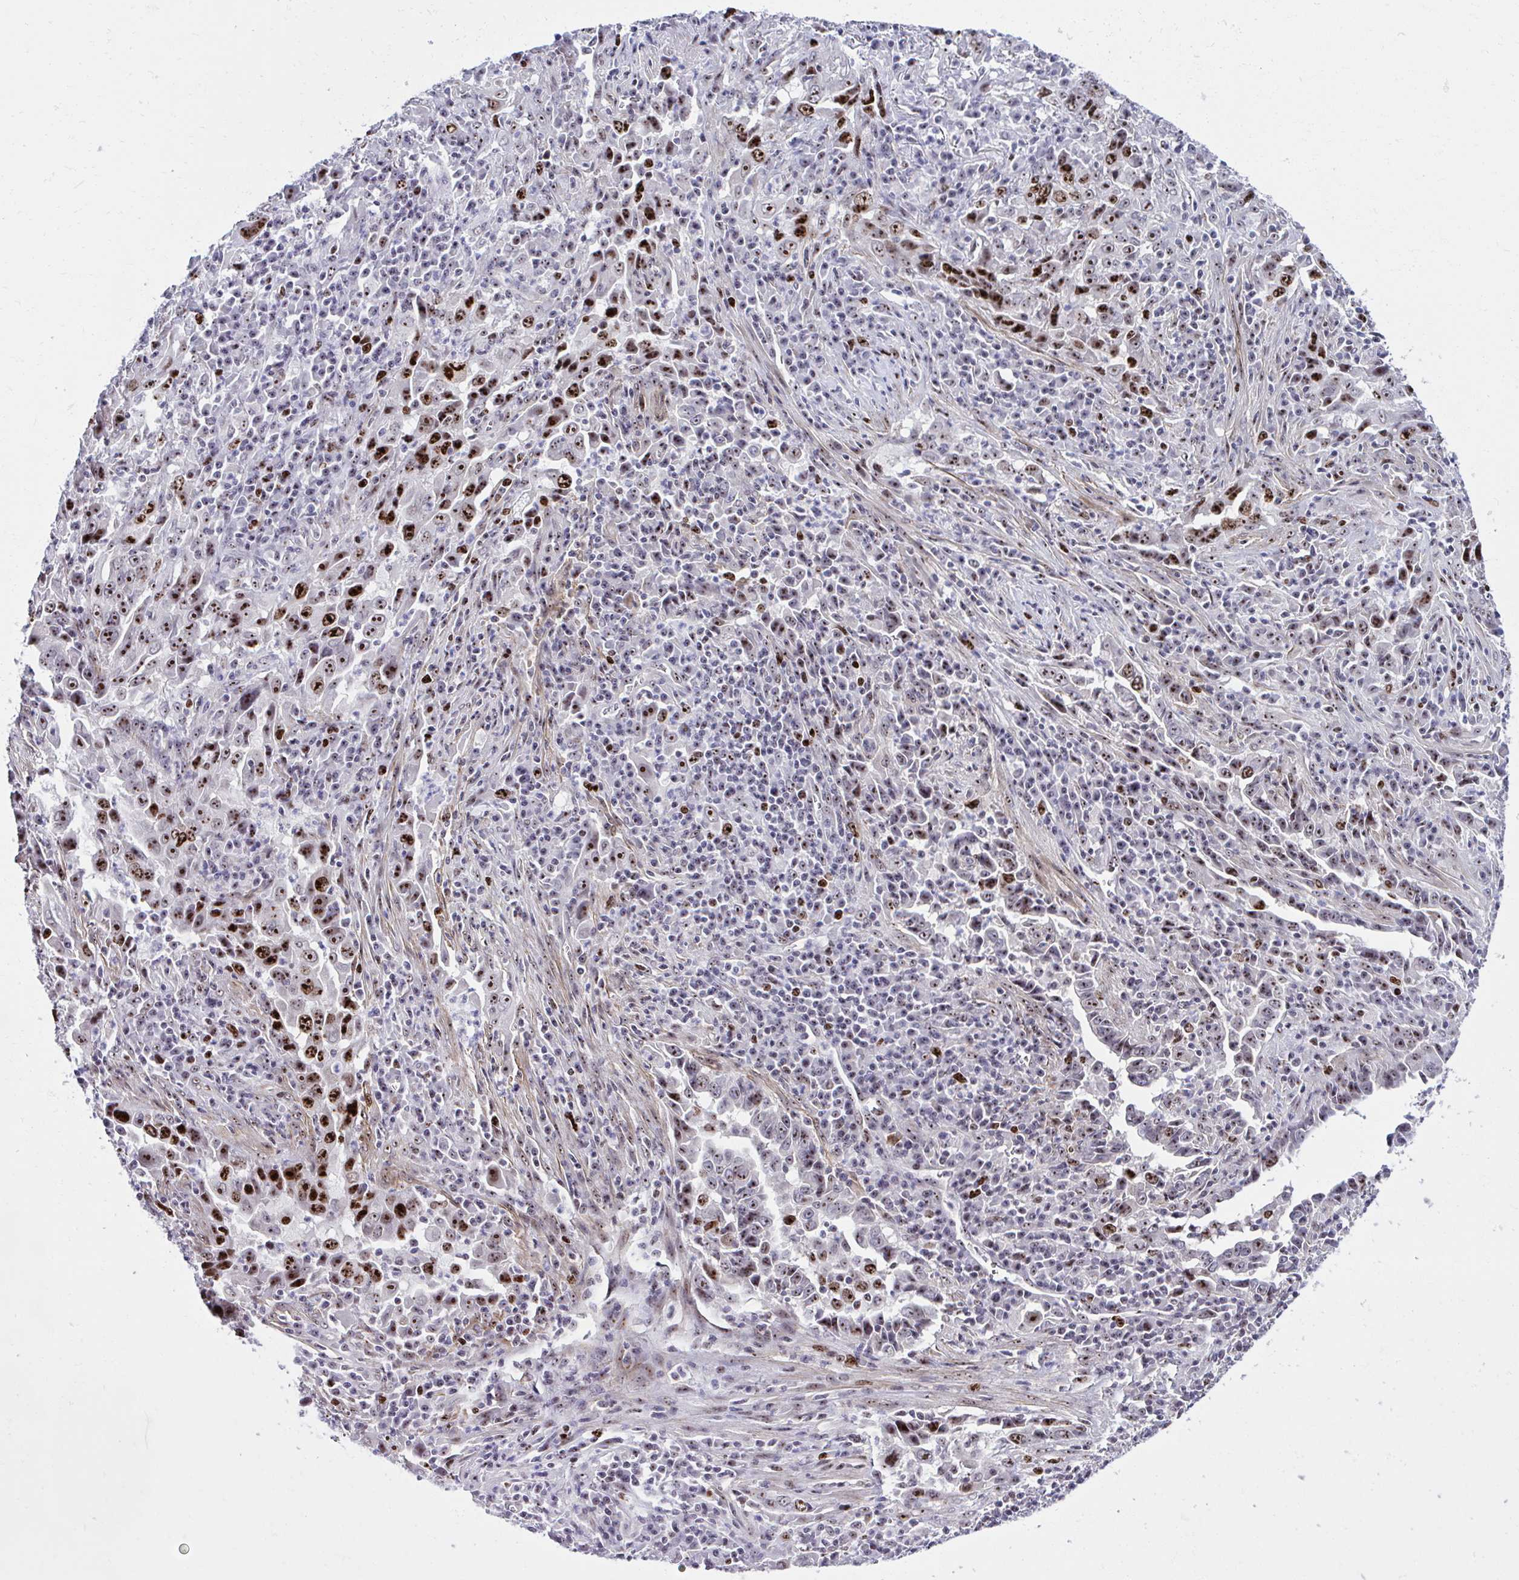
{"staining": {"intensity": "strong", "quantity": ">75%", "location": "nuclear"}, "tissue": "lung cancer", "cell_type": "Tumor cells", "image_type": "cancer", "snomed": [{"axis": "morphology", "description": "Adenocarcinoma, NOS"}, {"axis": "topography", "description": "Lung"}], "caption": "An image showing strong nuclear positivity in approximately >75% of tumor cells in lung cancer (adenocarcinoma), as visualized by brown immunohistochemical staining.", "gene": "CEP72", "patient": {"sex": "male", "age": 67}}